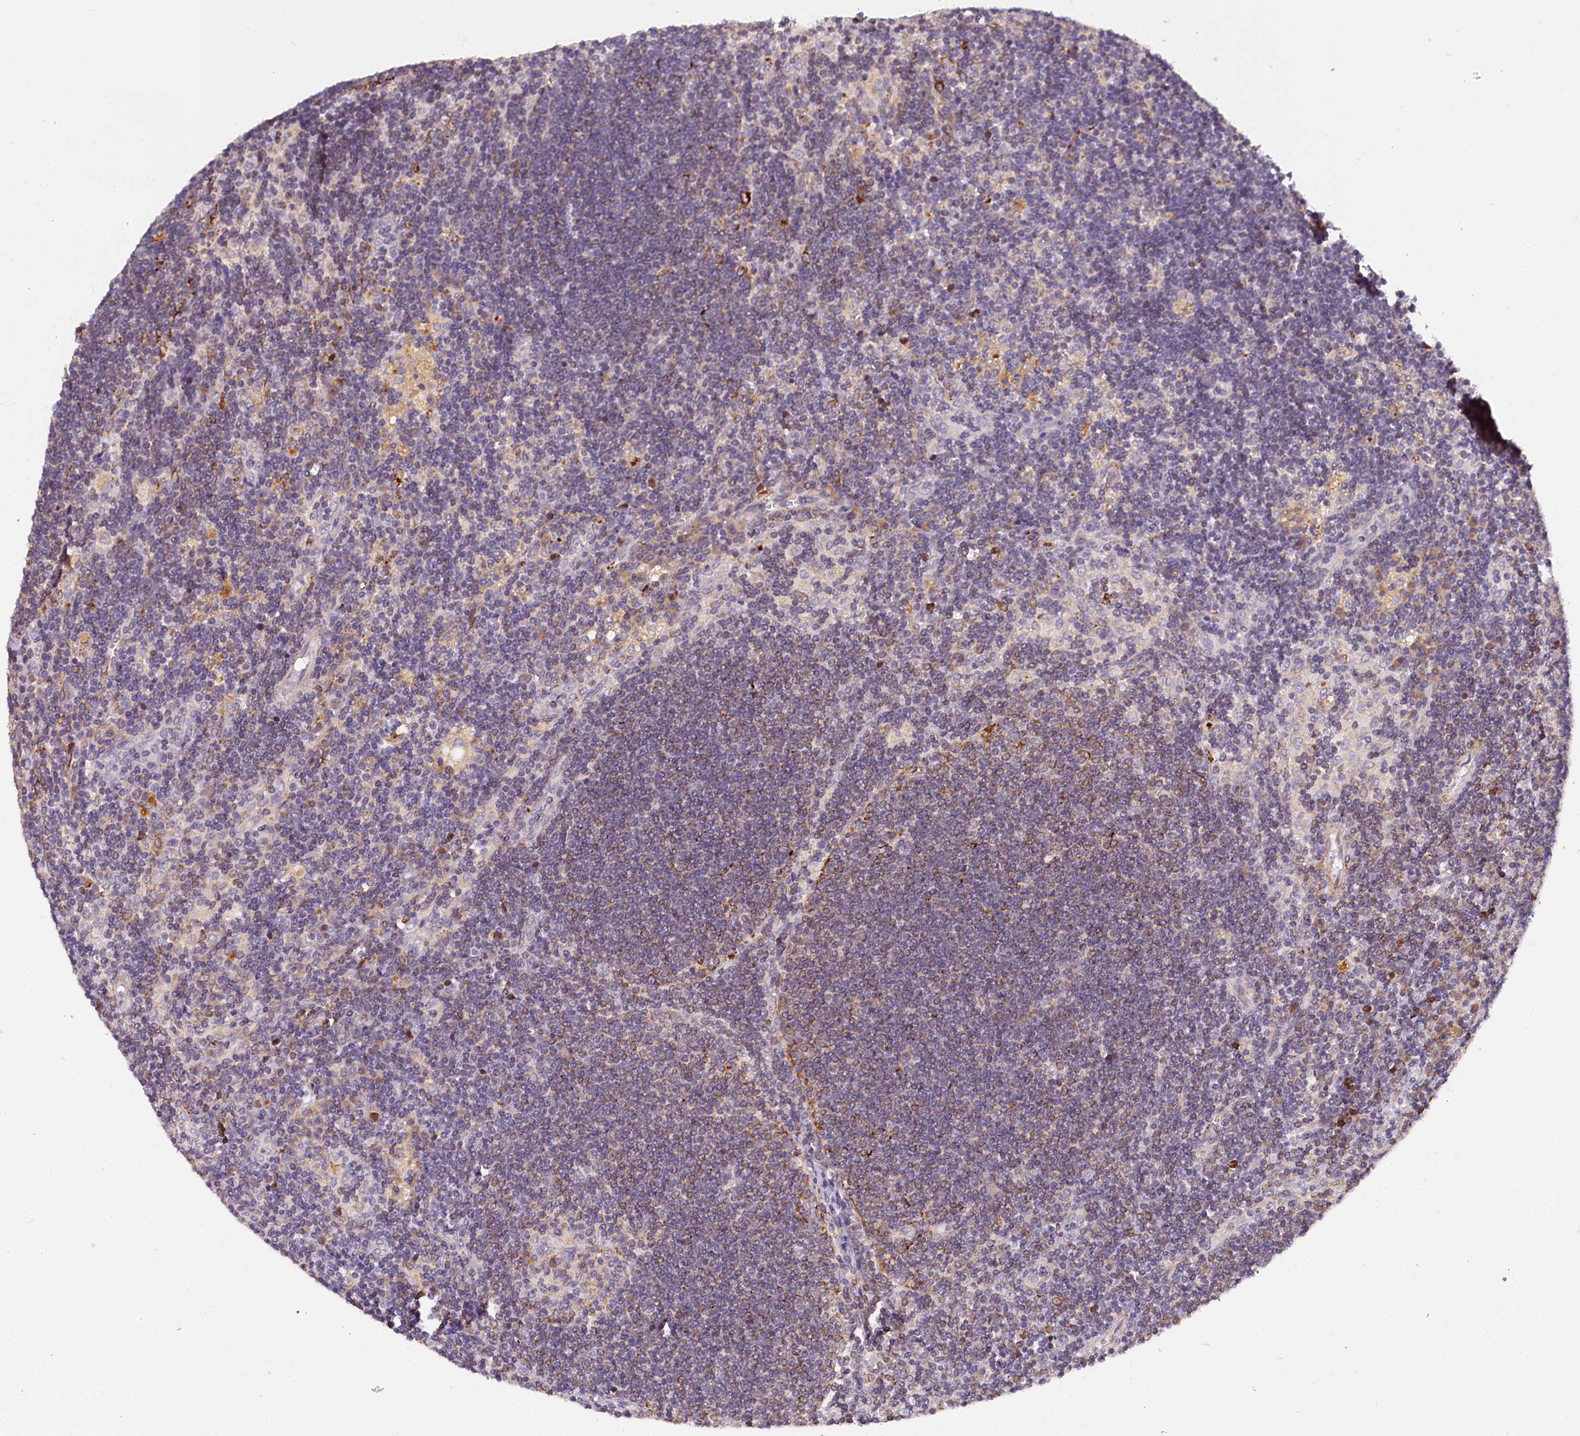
{"staining": {"intensity": "moderate", "quantity": "<25%", "location": "cytoplasmic/membranous"}, "tissue": "lymph node", "cell_type": "Germinal center cells", "image_type": "normal", "snomed": [{"axis": "morphology", "description": "Normal tissue, NOS"}, {"axis": "topography", "description": "Lymph node"}], "caption": "Protein staining demonstrates moderate cytoplasmic/membranous staining in approximately <25% of germinal center cells in normal lymph node.", "gene": "SUPV3L1", "patient": {"sex": "male", "age": 24}}